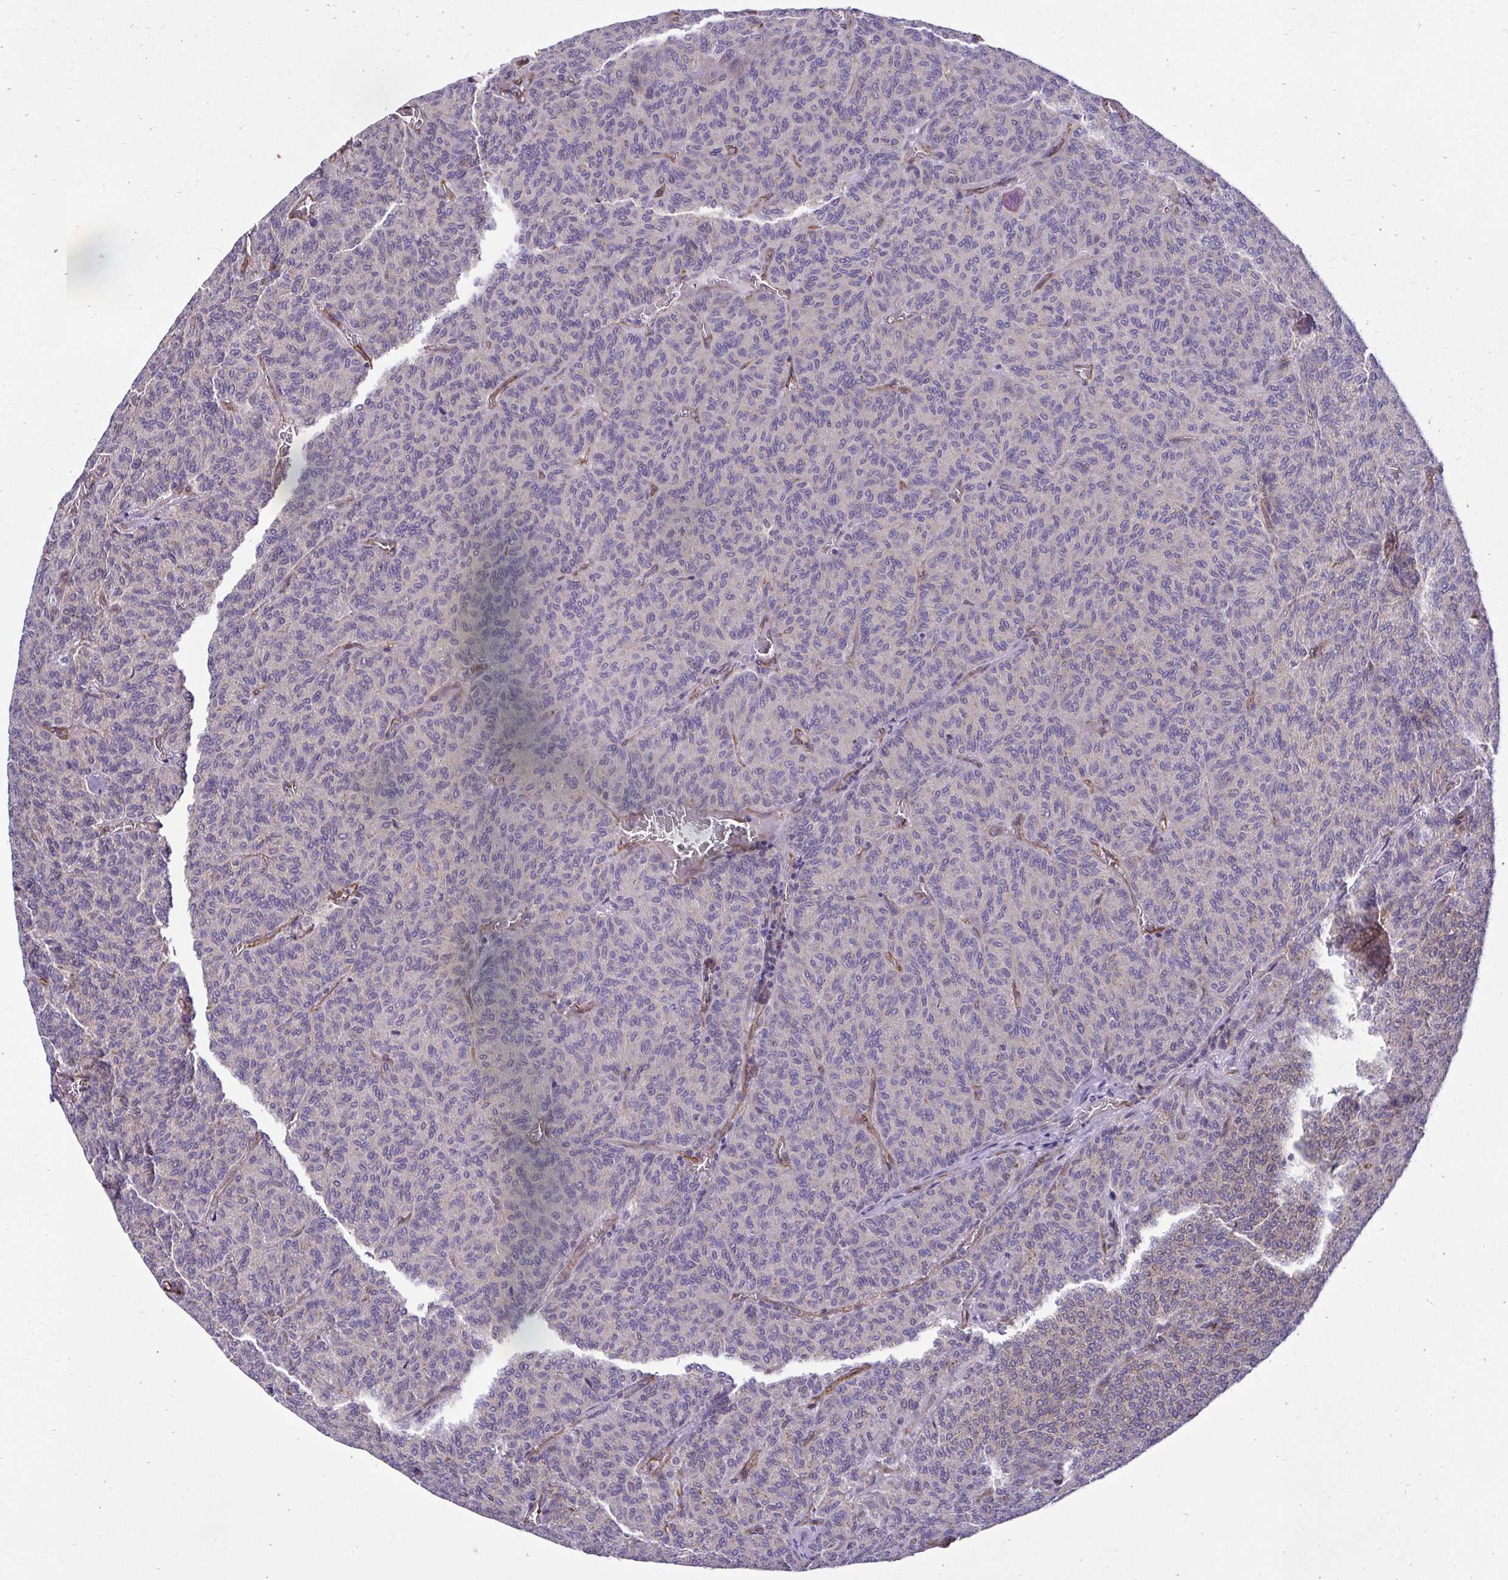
{"staining": {"intensity": "negative", "quantity": "none", "location": "none"}, "tissue": "carcinoid", "cell_type": "Tumor cells", "image_type": "cancer", "snomed": [{"axis": "morphology", "description": "Carcinoid, malignant, NOS"}, {"axis": "topography", "description": "Lung"}], "caption": "A photomicrograph of carcinoid (malignant) stained for a protein exhibits no brown staining in tumor cells.", "gene": "TRIM52", "patient": {"sex": "male", "age": 61}}